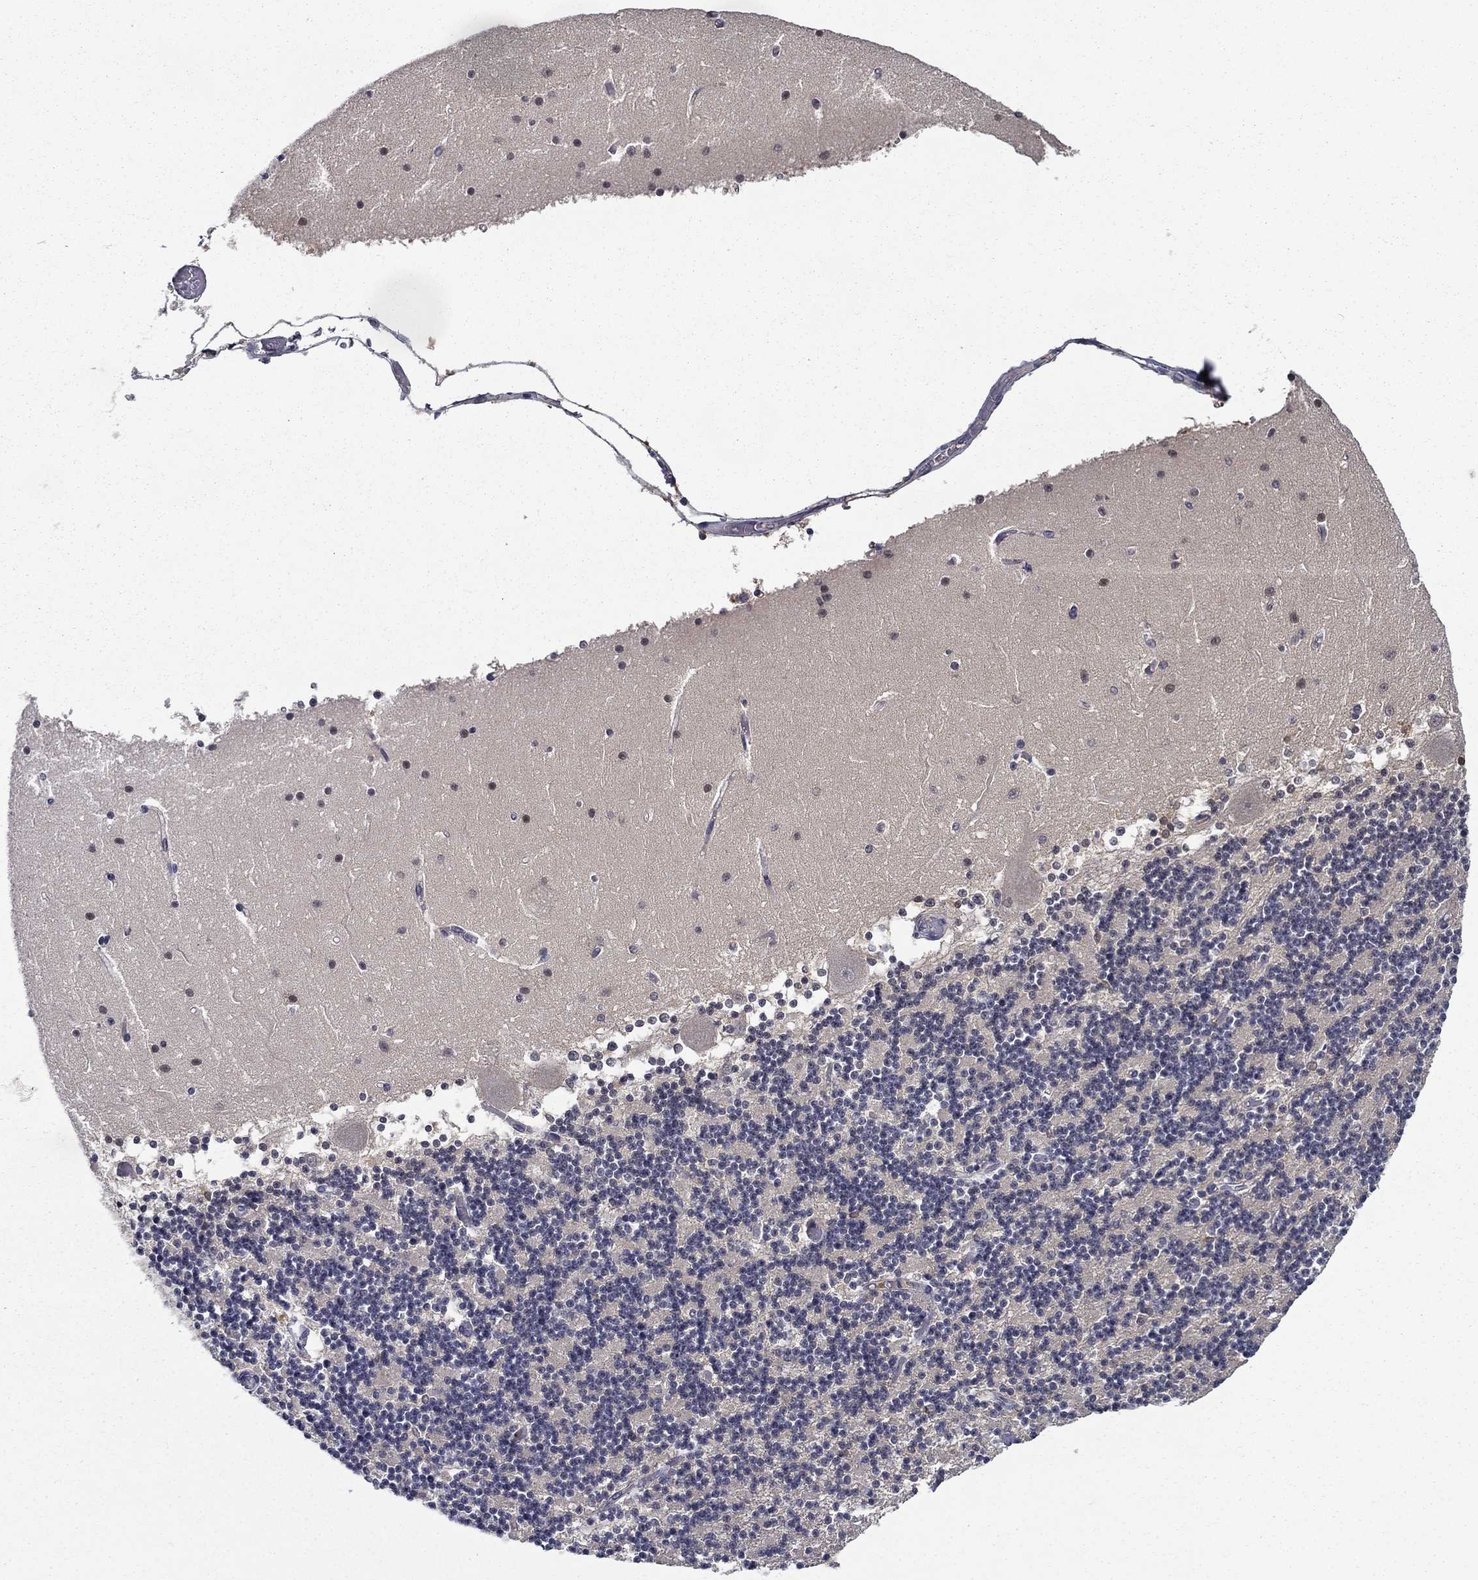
{"staining": {"intensity": "negative", "quantity": "none", "location": "none"}, "tissue": "cerebellum", "cell_type": "Cells in granular layer", "image_type": "normal", "snomed": [{"axis": "morphology", "description": "Normal tissue, NOS"}, {"axis": "topography", "description": "Cerebellum"}], "caption": "Immunohistochemistry (IHC) photomicrograph of benign human cerebellum stained for a protein (brown), which reveals no expression in cells in granular layer.", "gene": "DDTL", "patient": {"sex": "female", "age": 28}}